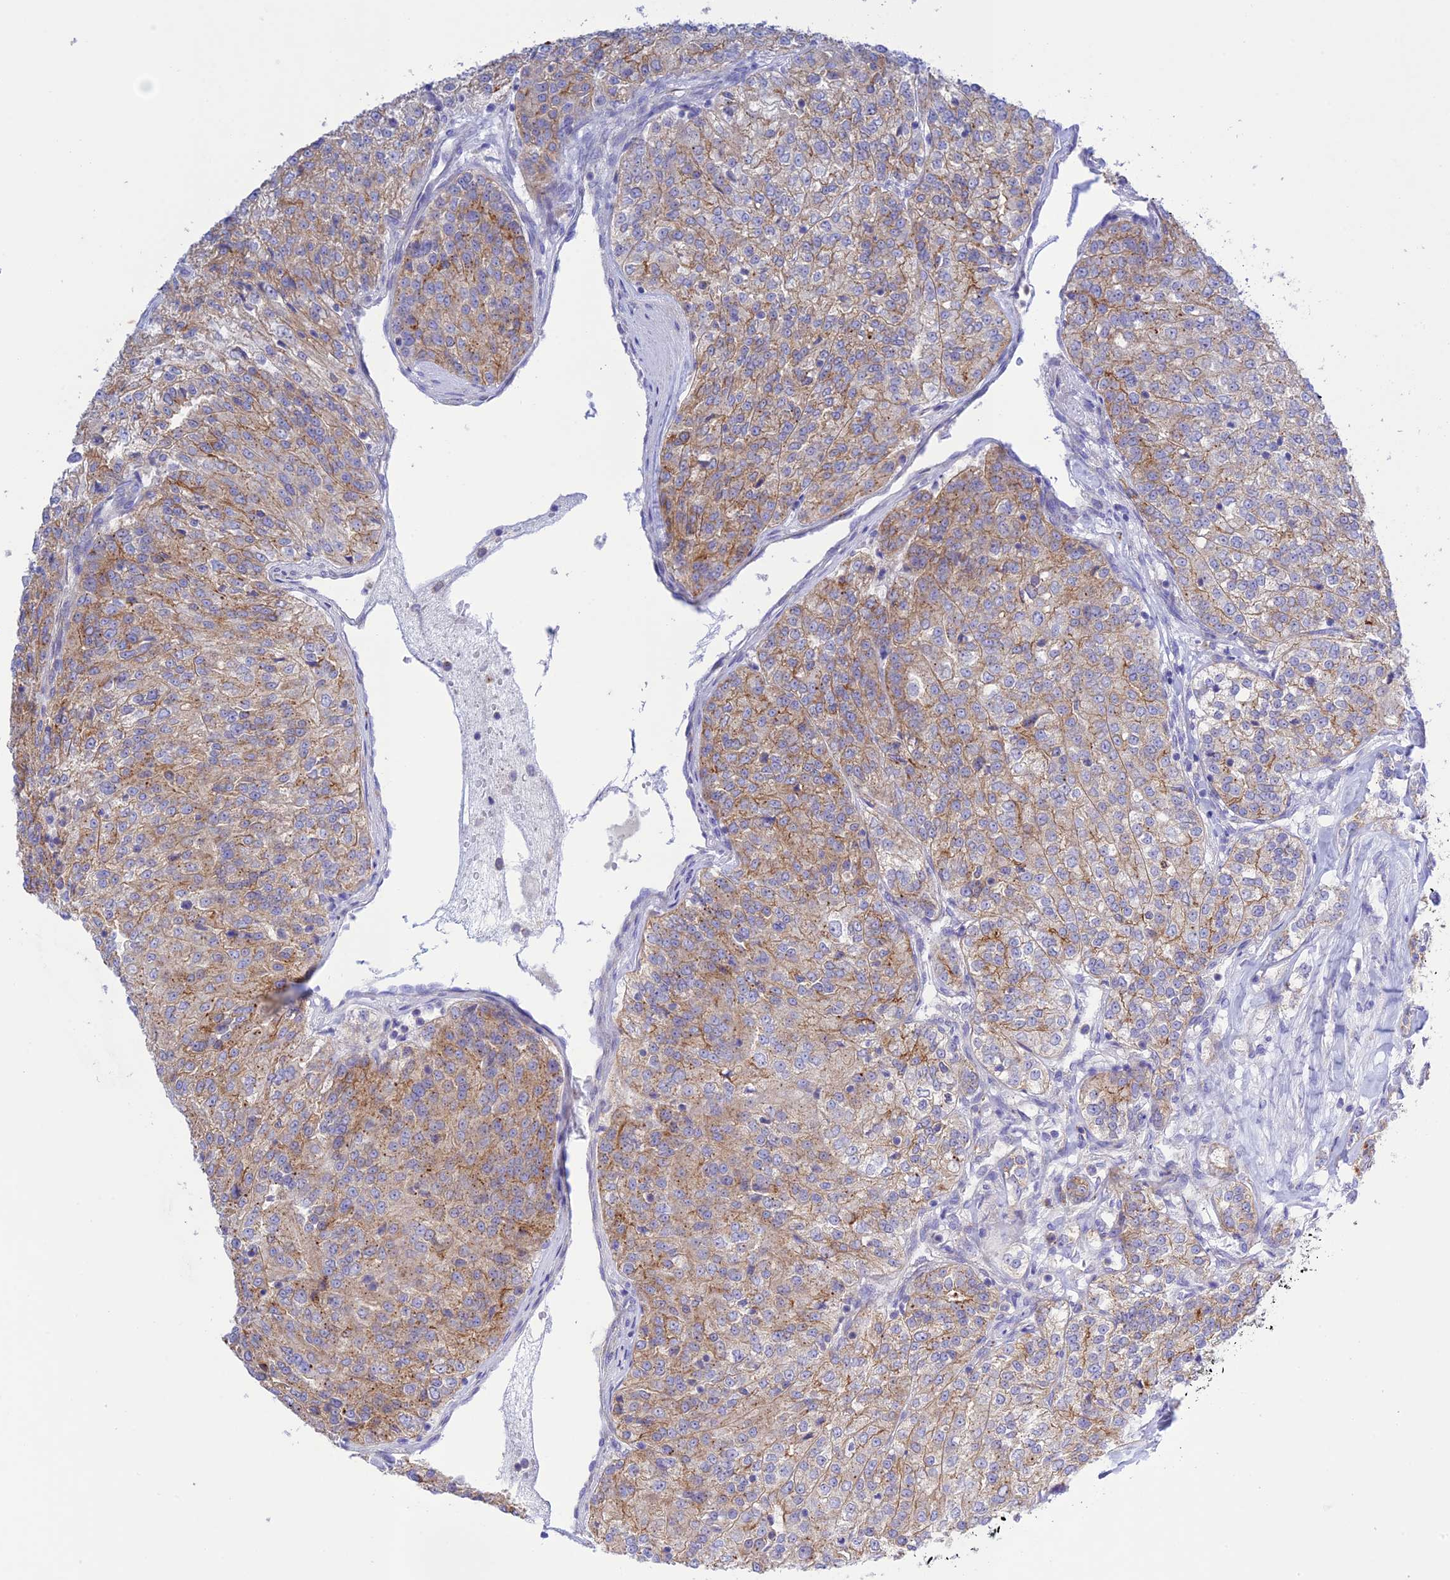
{"staining": {"intensity": "moderate", "quantity": "25%-75%", "location": "cytoplasmic/membranous"}, "tissue": "renal cancer", "cell_type": "Tumor cells", "image_type": "cancer", "snomed": [{"axis": "morphology", "description": "Adenocarcinoma, NOS"}, {"axis": "topography", "description": "Kidney"}], "caption": "This is an image of IHC staining of renal adenocarcinoma, which shows moderate staining in the cytoplasmic/membranous of tumor cells.", "gene": "CHSY3", "patient": {"sex": "female", "age": 63}}